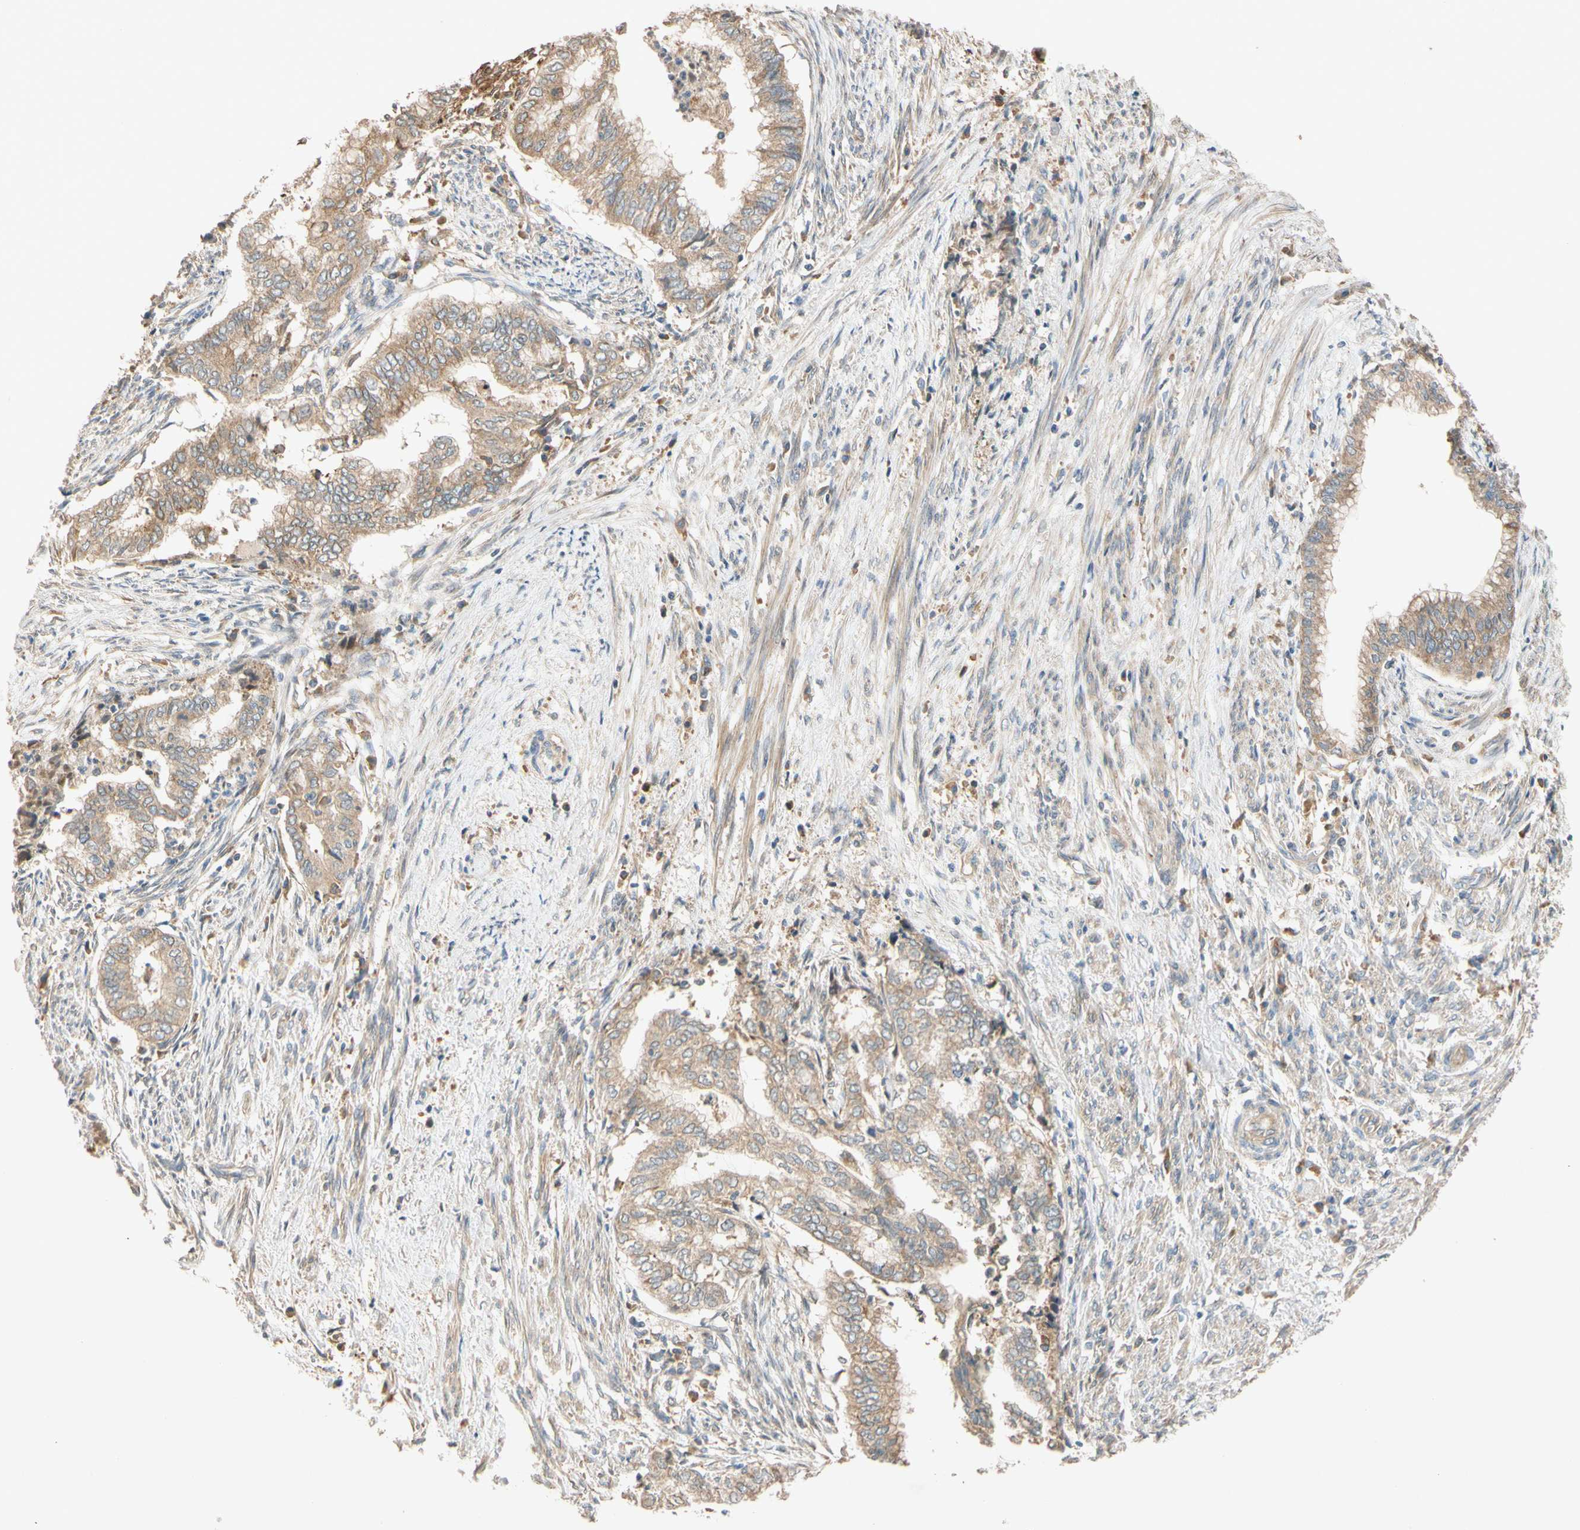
{"staining": {"intensity": "moderate", "quantity": ">75%", "location": "cytoplasmic/membranous"}, "tissue": "endometrial cancer", "cell_type": "Tumor cells", "image_type": "cancer", "snomed": [{"axis": "morphology", "description": "Necrosis, NOS"}, {"axis": "morphology", "description": "Adenocarcinoma, NOS"}, {"axis": "topography", "description": "Endometrium"}], "caption": "The photomicrograph demonstrates a brown stain indicating the presence of a protein in the cytoplasmic/membranous of tumor cells in endometrial cancer (adenocarcinoma).", "gene": "USP46", "patient": {"sex": "female", "age": 79}}